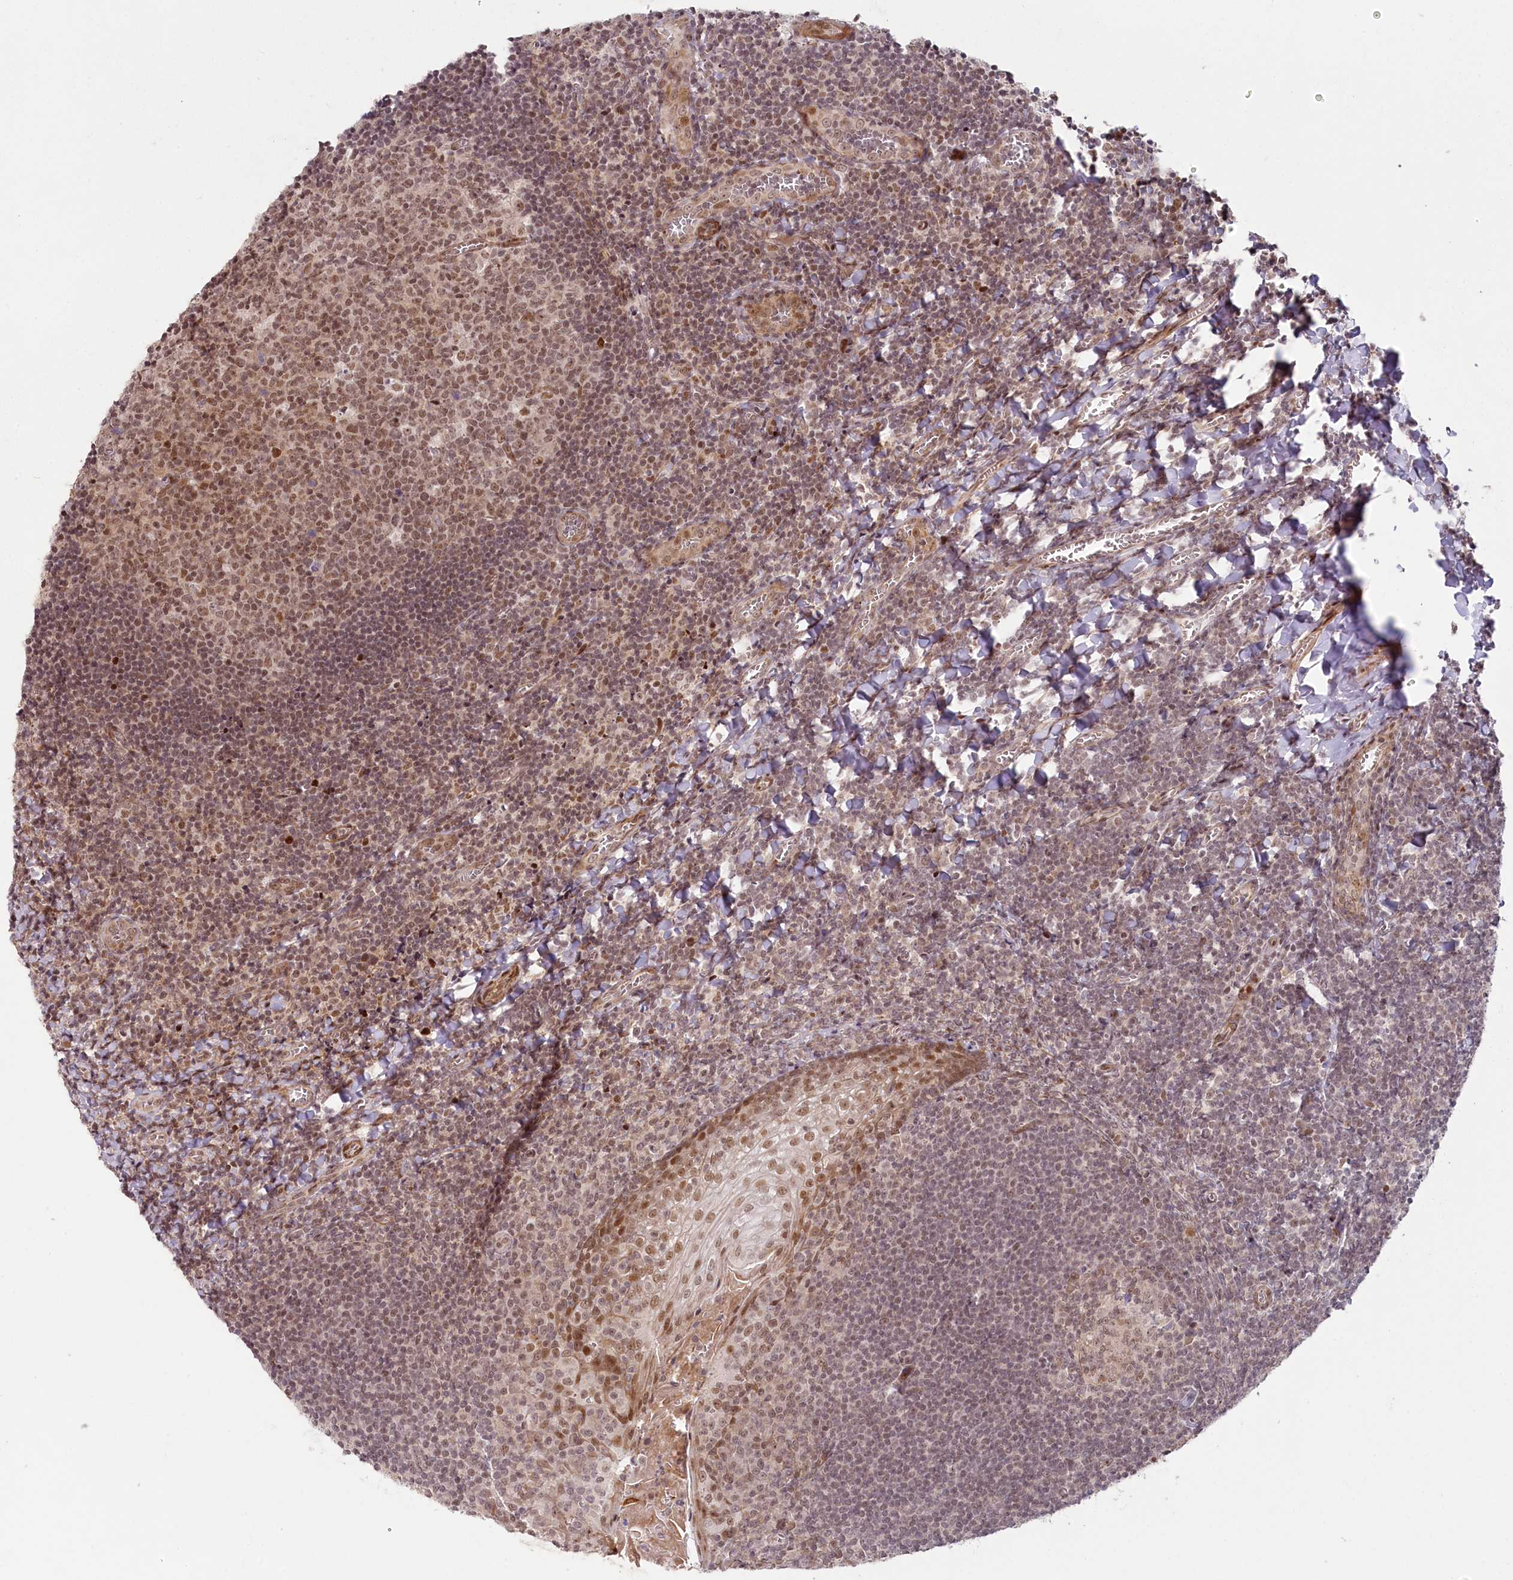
{"staining": {"intensity": "moderate", "quantity": "25%-75%", "location": "nuclear"}, "tissue": "tonsil", "cell_type": "Germinal center cells", "image_type": "normal", "snomed": [{"axis": "morphology", "description": "Normal tissue, NOS"}, {"axis": "topography", "description": "Tonsil"}], "caption": "Germinal center cells show medium levels of moderate nuclear positivity in approximately 25%-75% of cells in normal tonsil. (DAB IHC, brown staining for protein, blue staining for nuclei).", "gene": "FAM204A", "patient": {"sex": "male", "age": 27}}